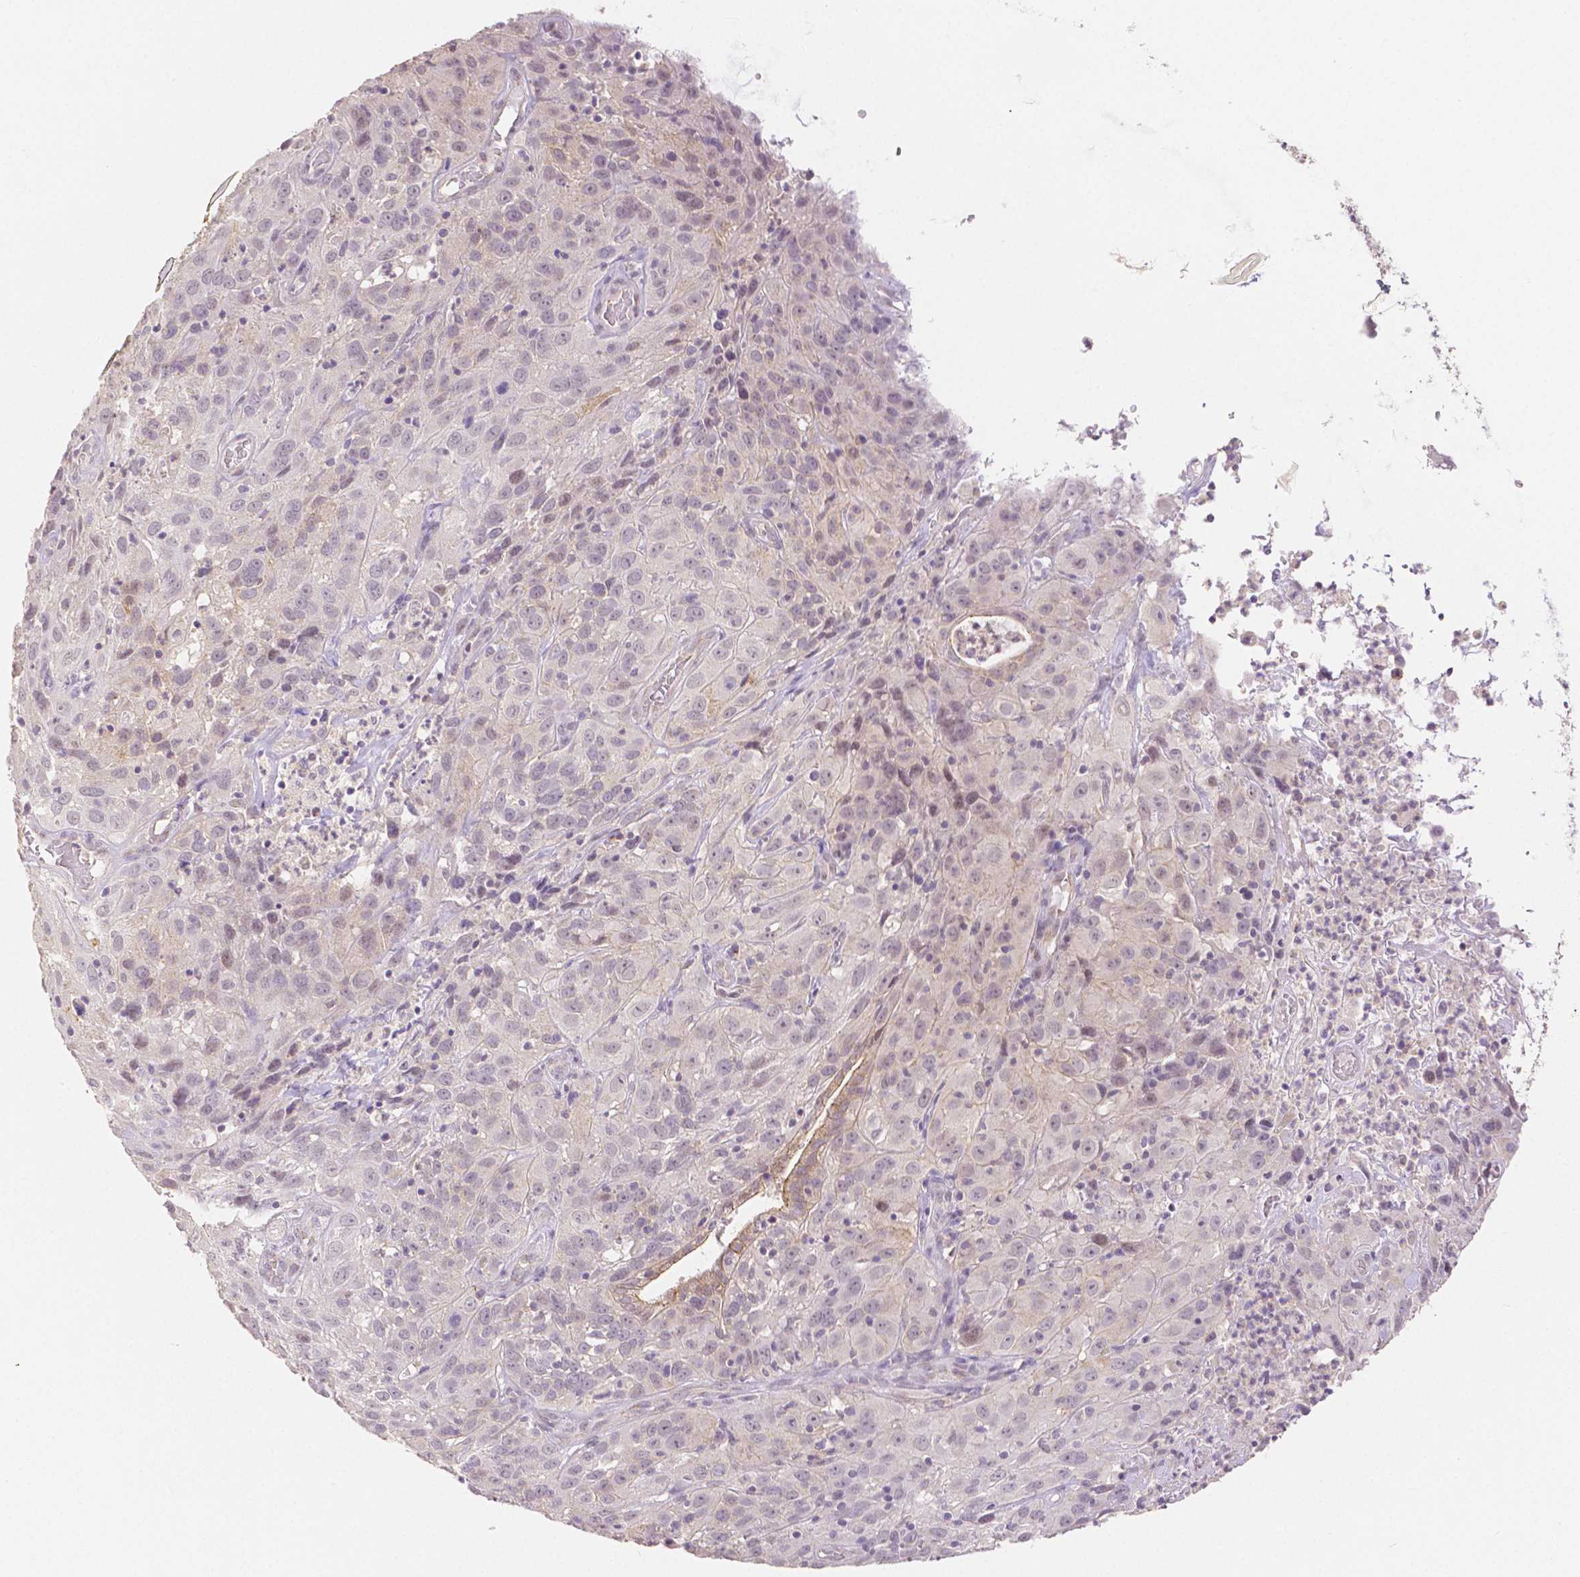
{"staining": {"intensity": "negative", "quantity": "none", "location": "none"}, "tissue": "cervical cancer", "cell_type": "Tumor cells", "image_type": "cancer", "snomed": [{"axis": "morphology", "description": "Squamous cell carcinoma, NOS"}, {"axis": "topography", "description": "Cervix"}], "caption": "This is an immunohistochemistry (IHC) histopathology image of cervical squamous cell carcinoma. There is no expression in tumor cells.", "gene": "OCLN", "patient": {"sex": "female", "age": 32}}